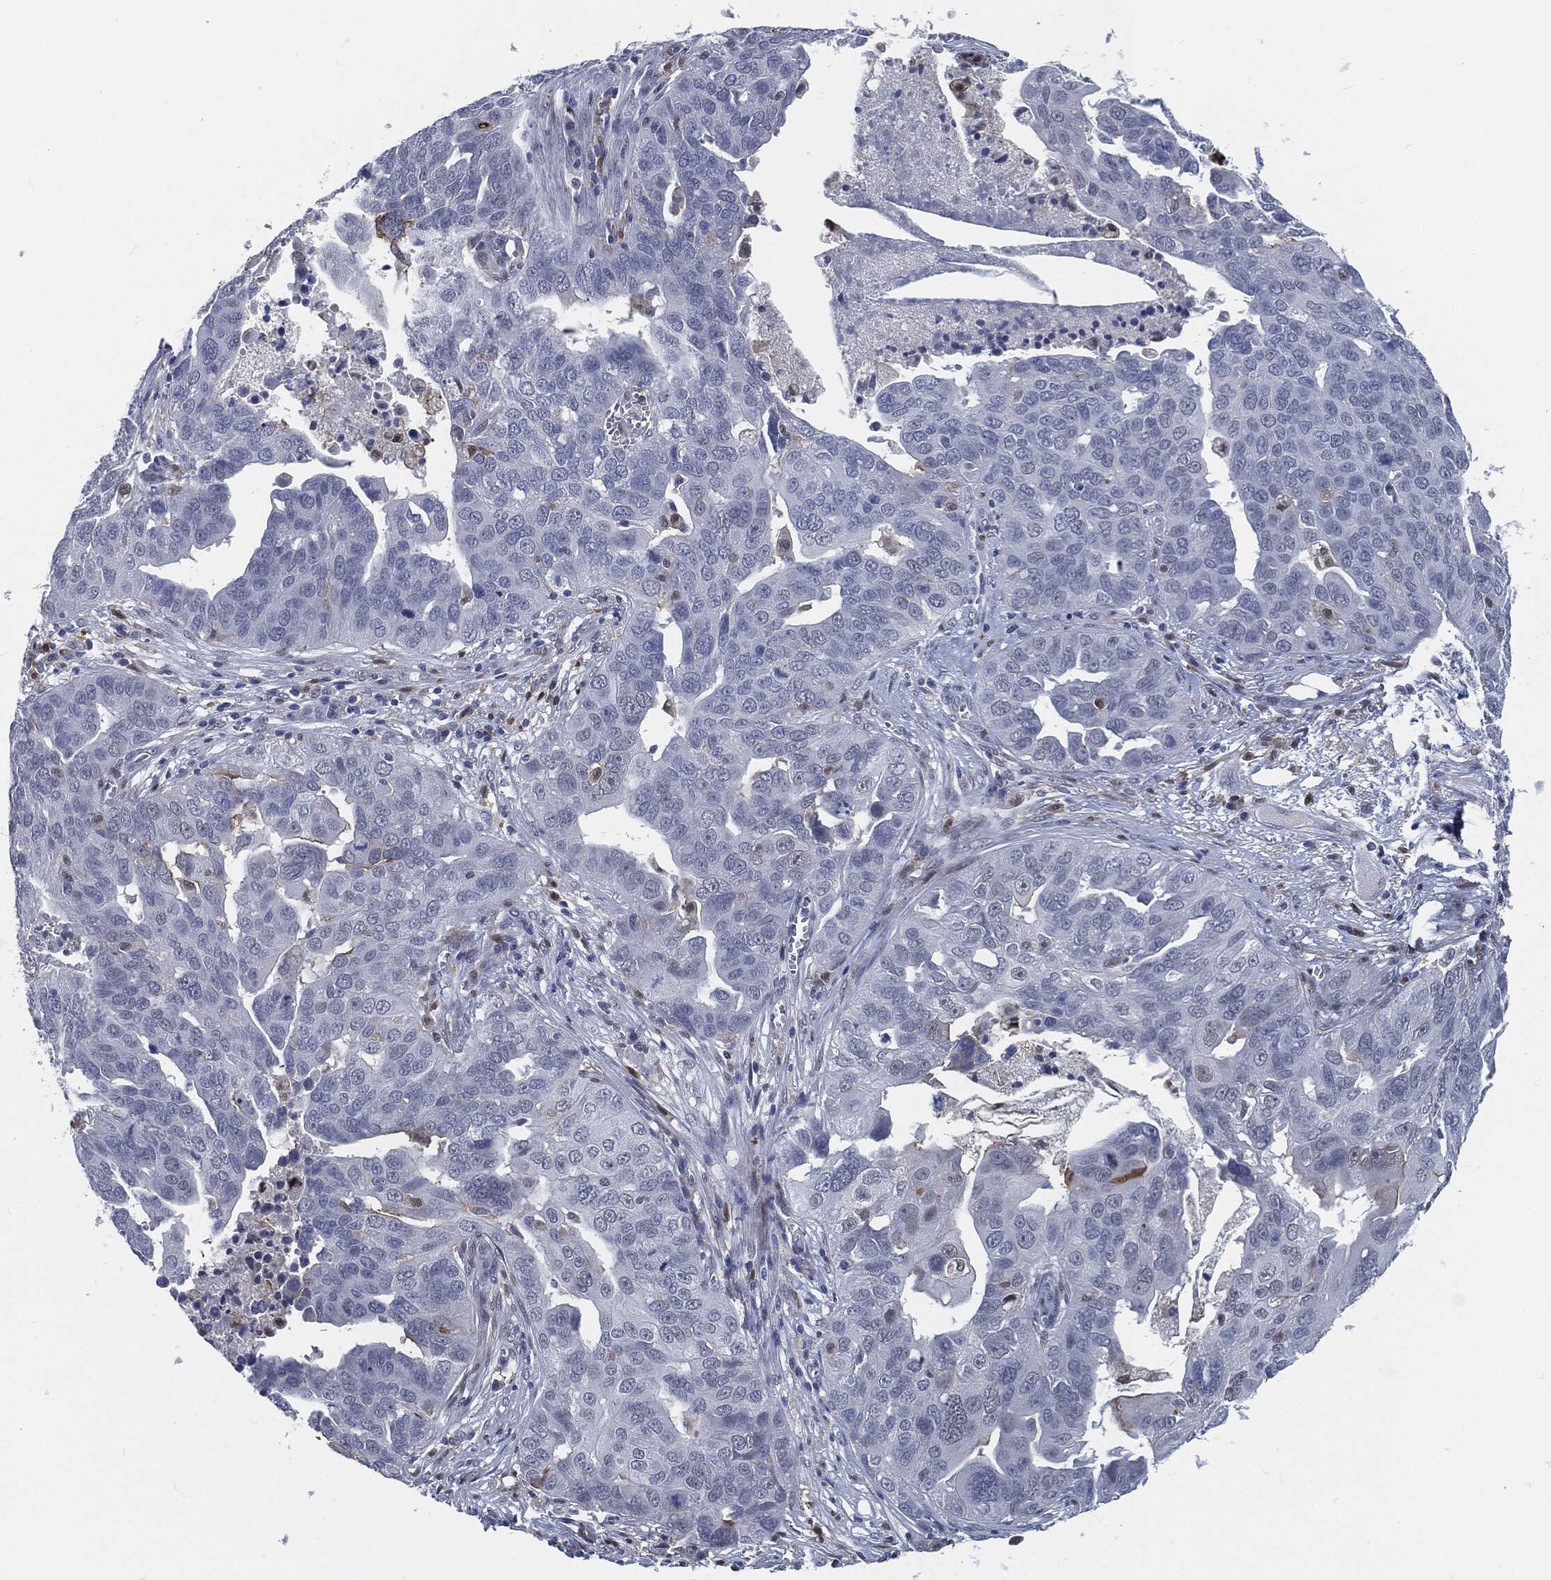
{"staining": {"intensity": "negative", "quantity": "none", "location": "none"}, "tissue": "ovarian cancer", "cell_type": "Tumor cells", "image_type": "cancer", "snomed": [{"axis": "morphology", "description": "Carcinoma, endometroid"}, {"axis": "topography", "description": "Soft tissue"}, {"axis": "topography", "description": "Ovary"}], "caption": "DAB (3,3'-diaminobenzidine) immunohistochemical staining of human ovarian cancer demonstrates no significant positivity in tumor cells.", "gene": "PROM1", "patient": {"sex": "female", "age": 52}}